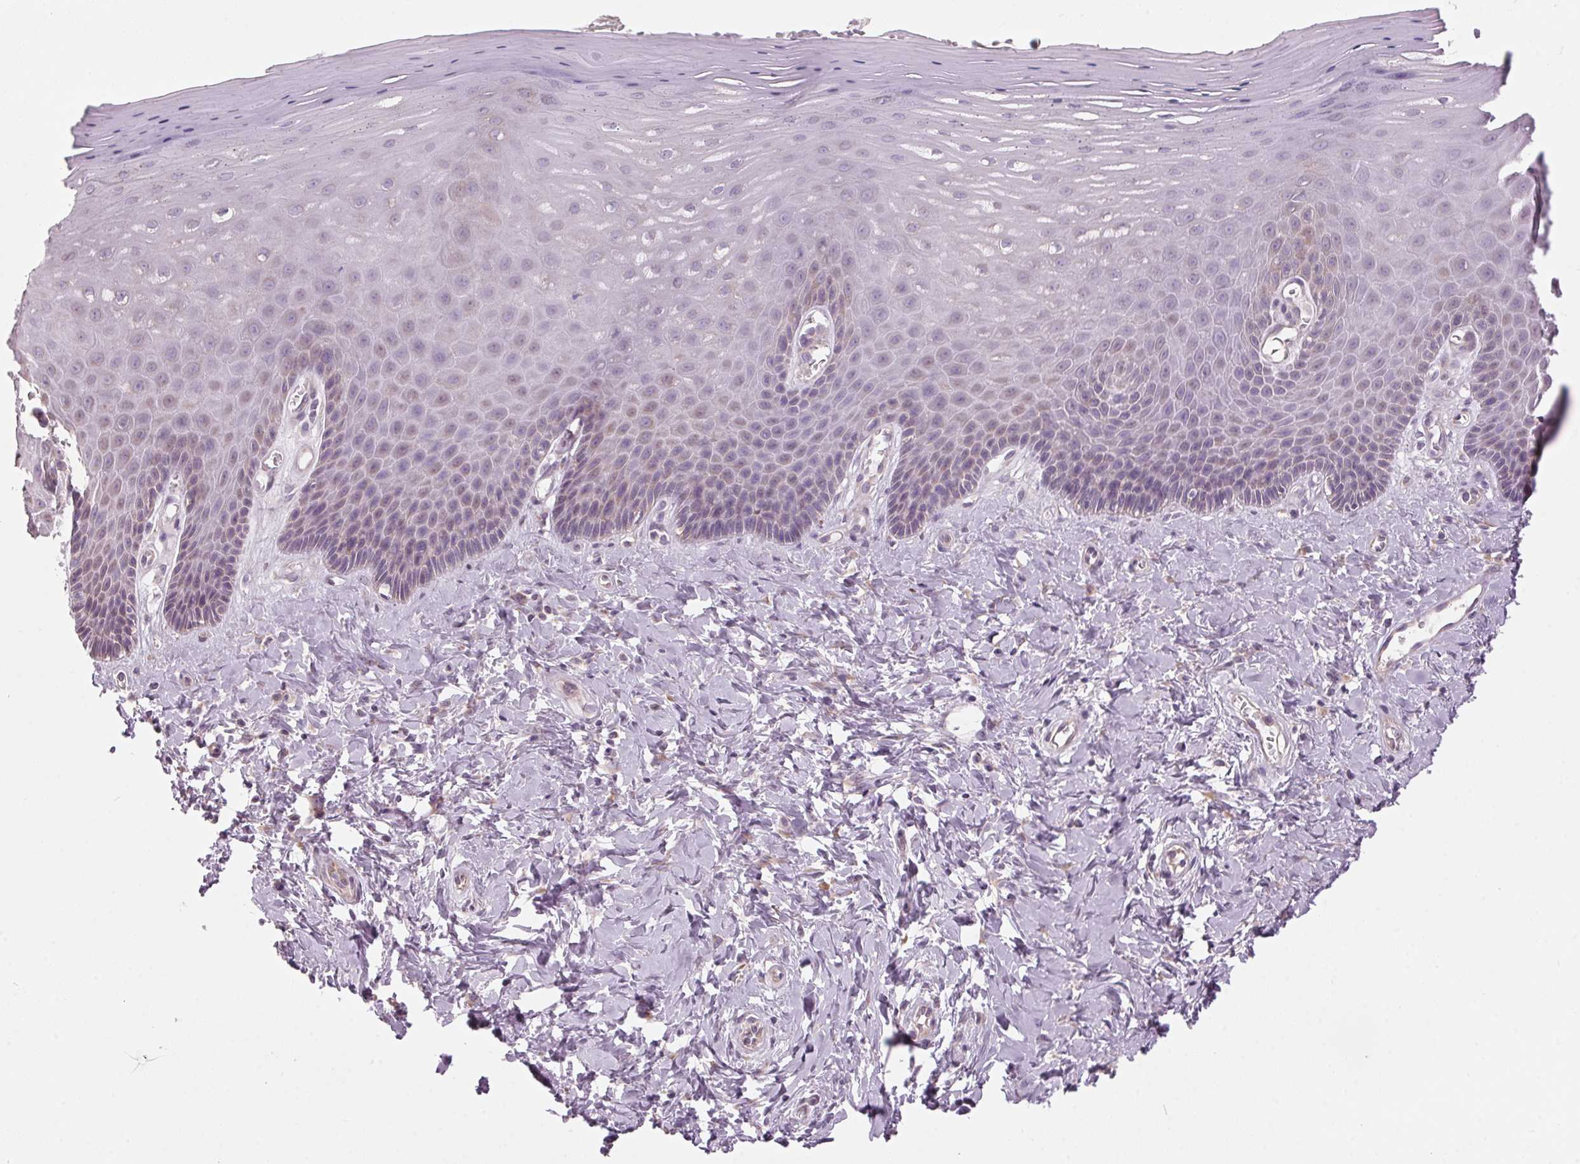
{"staining": {"intensity": "weak", "quantity": "25%-75%", "location": "cytoplasmic/membranous"}, "tissue": "vagina", "cell_type": "Squamous epithelial cells", "image_type": "normal", "snomed": [{"axis": "morphology", "description": "Normal tissue, NOS"}, {"axis": "topography", "description": "Vagina"}], "caption": "This photomicrograph shows normal vagina stained with immunohistochemistry to label a protein in brown. The cytoplasmic/membranous of squamous epithelial cells show weak positivity for the protein. Nuclei are counter-stained blue.", "gene": "GNMT", "patient": {"sex": "female", "age": 83}}